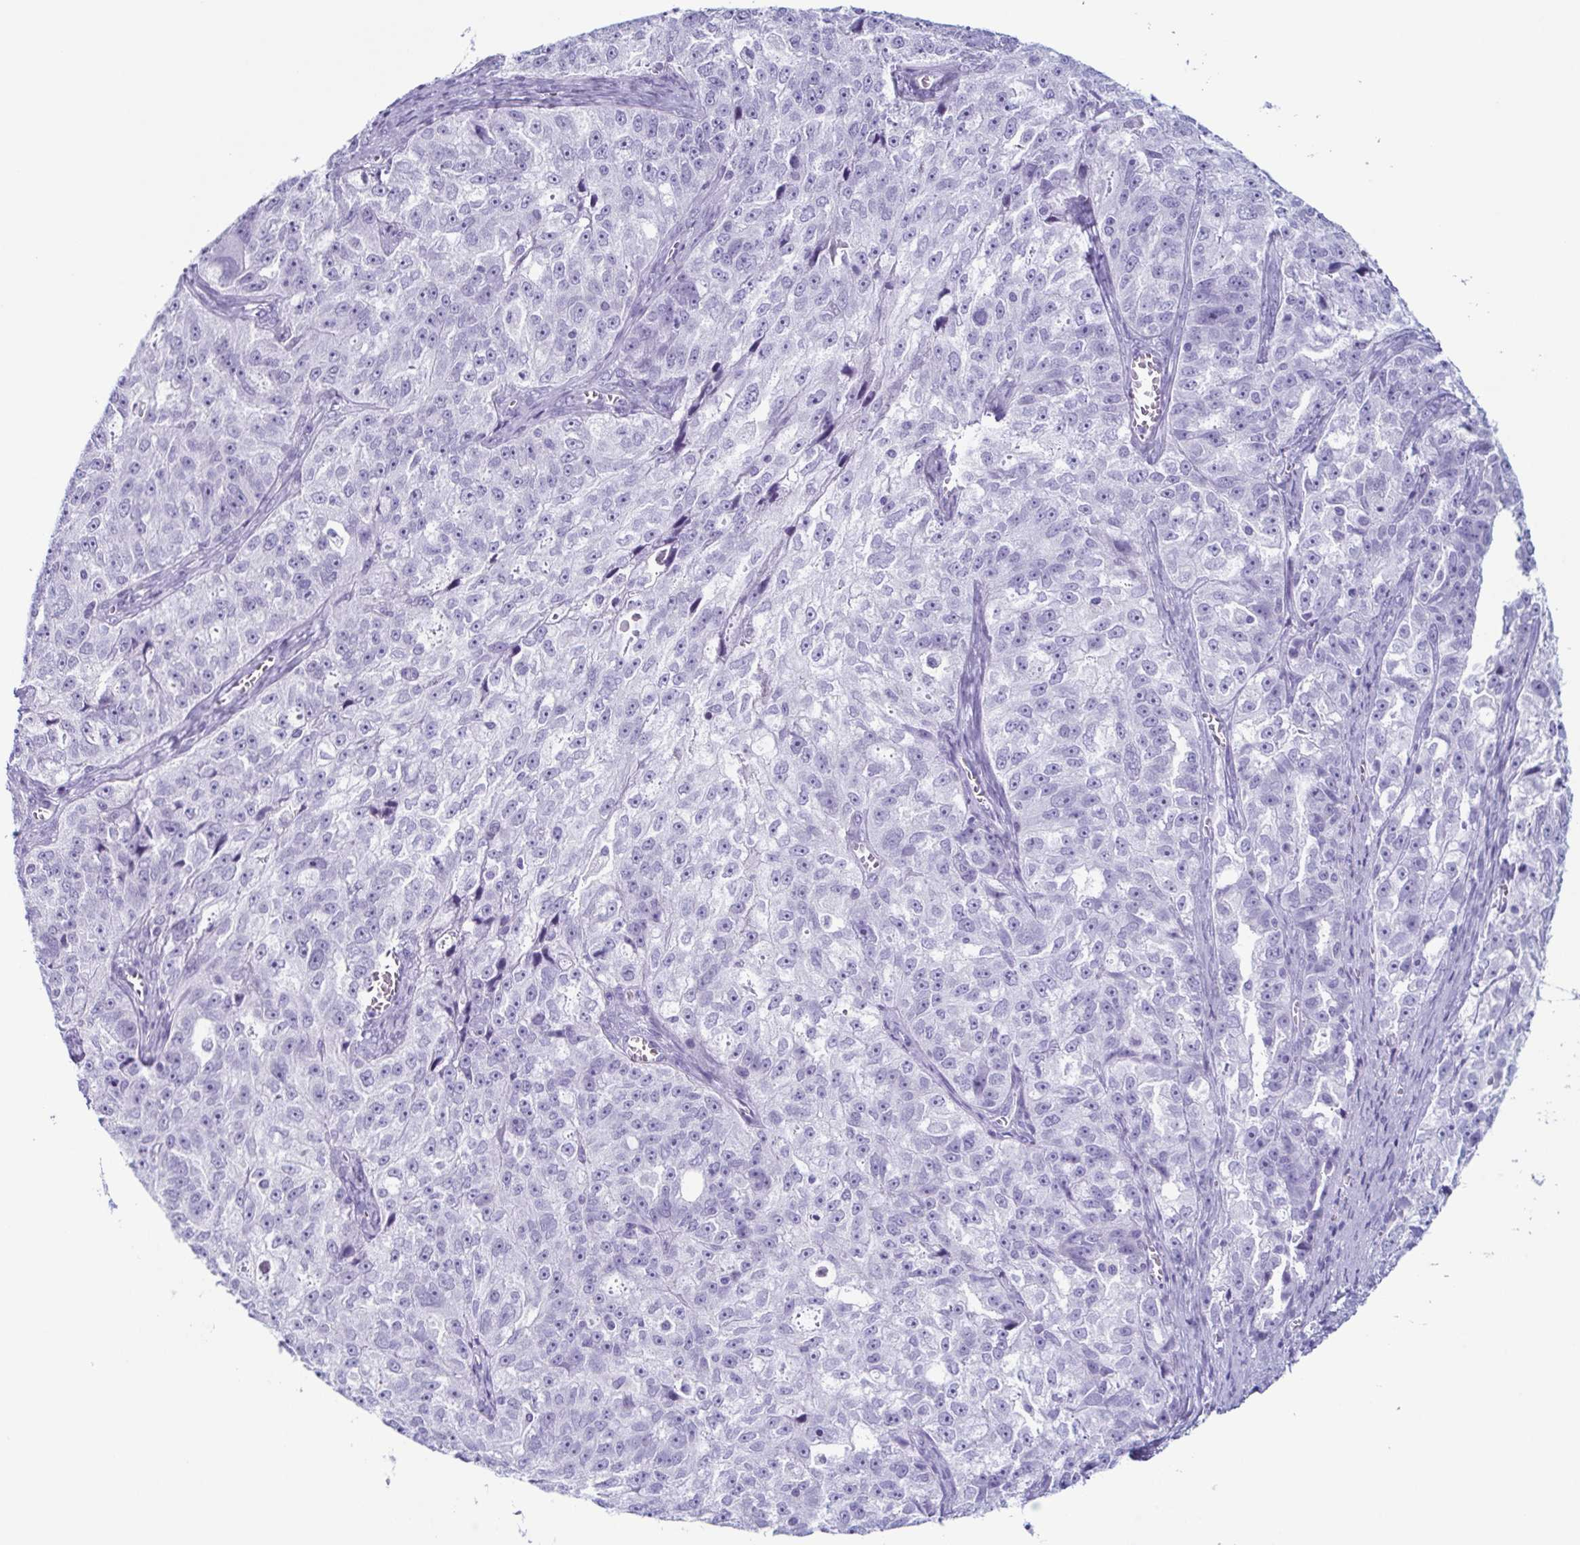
{"staining": {"intensity": "negative", "quantity": "none", "location": "none"}, "tissue": "ovarian cancer", "cell_type": "Tumor cells", "image_type": "cancer", "snomed": [{"axis": "morphology", "description": "Cystadenocarcinoma, serous, NOS"}, {"axis": "topography", "description": "Ovary"}], "caption": "Tumor cells are negative for brown protein staining in ovarian cancer. Nuclei are stained in blue.", "gene": "ENKUR", "patient": {"sex": "female", "age": 51}}